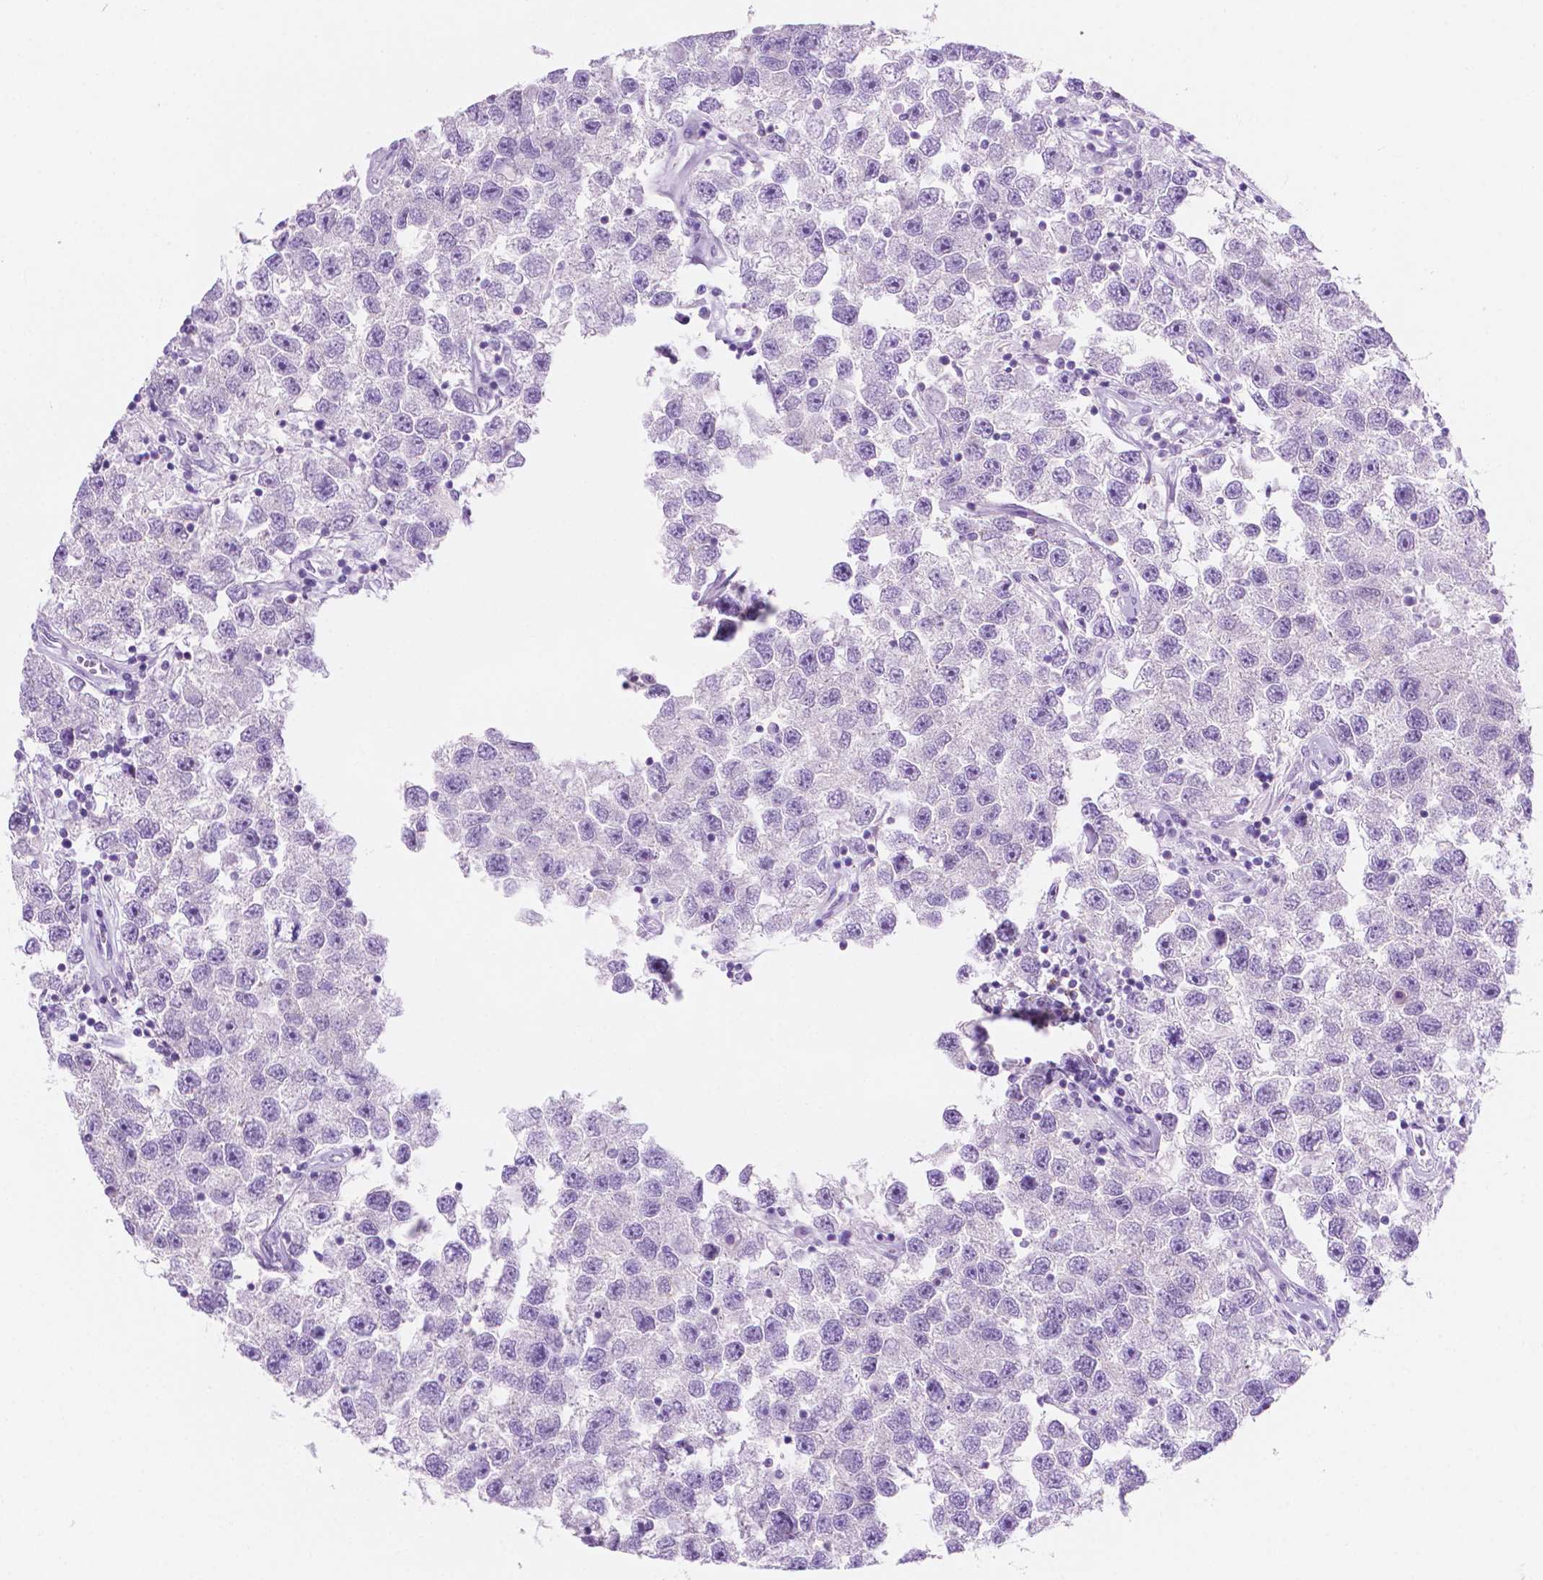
{"staining": {"intensity": "negative", "quantity": "none", "location": "none"}, "tissue": "testis cancer", "cell_type": "Tumor cells", "image_type": "cancer", "snomed": [{"axis": "morphology", "description": "Seminoma, NOS"}, {"axis": "topography", "description": "Testis"}], "caption": "Protein analysis of testis cancer exhibits no significant expression in tumor cells.", "gene": "EPPK1", "patient": {"sex": "male", "age": 26}}